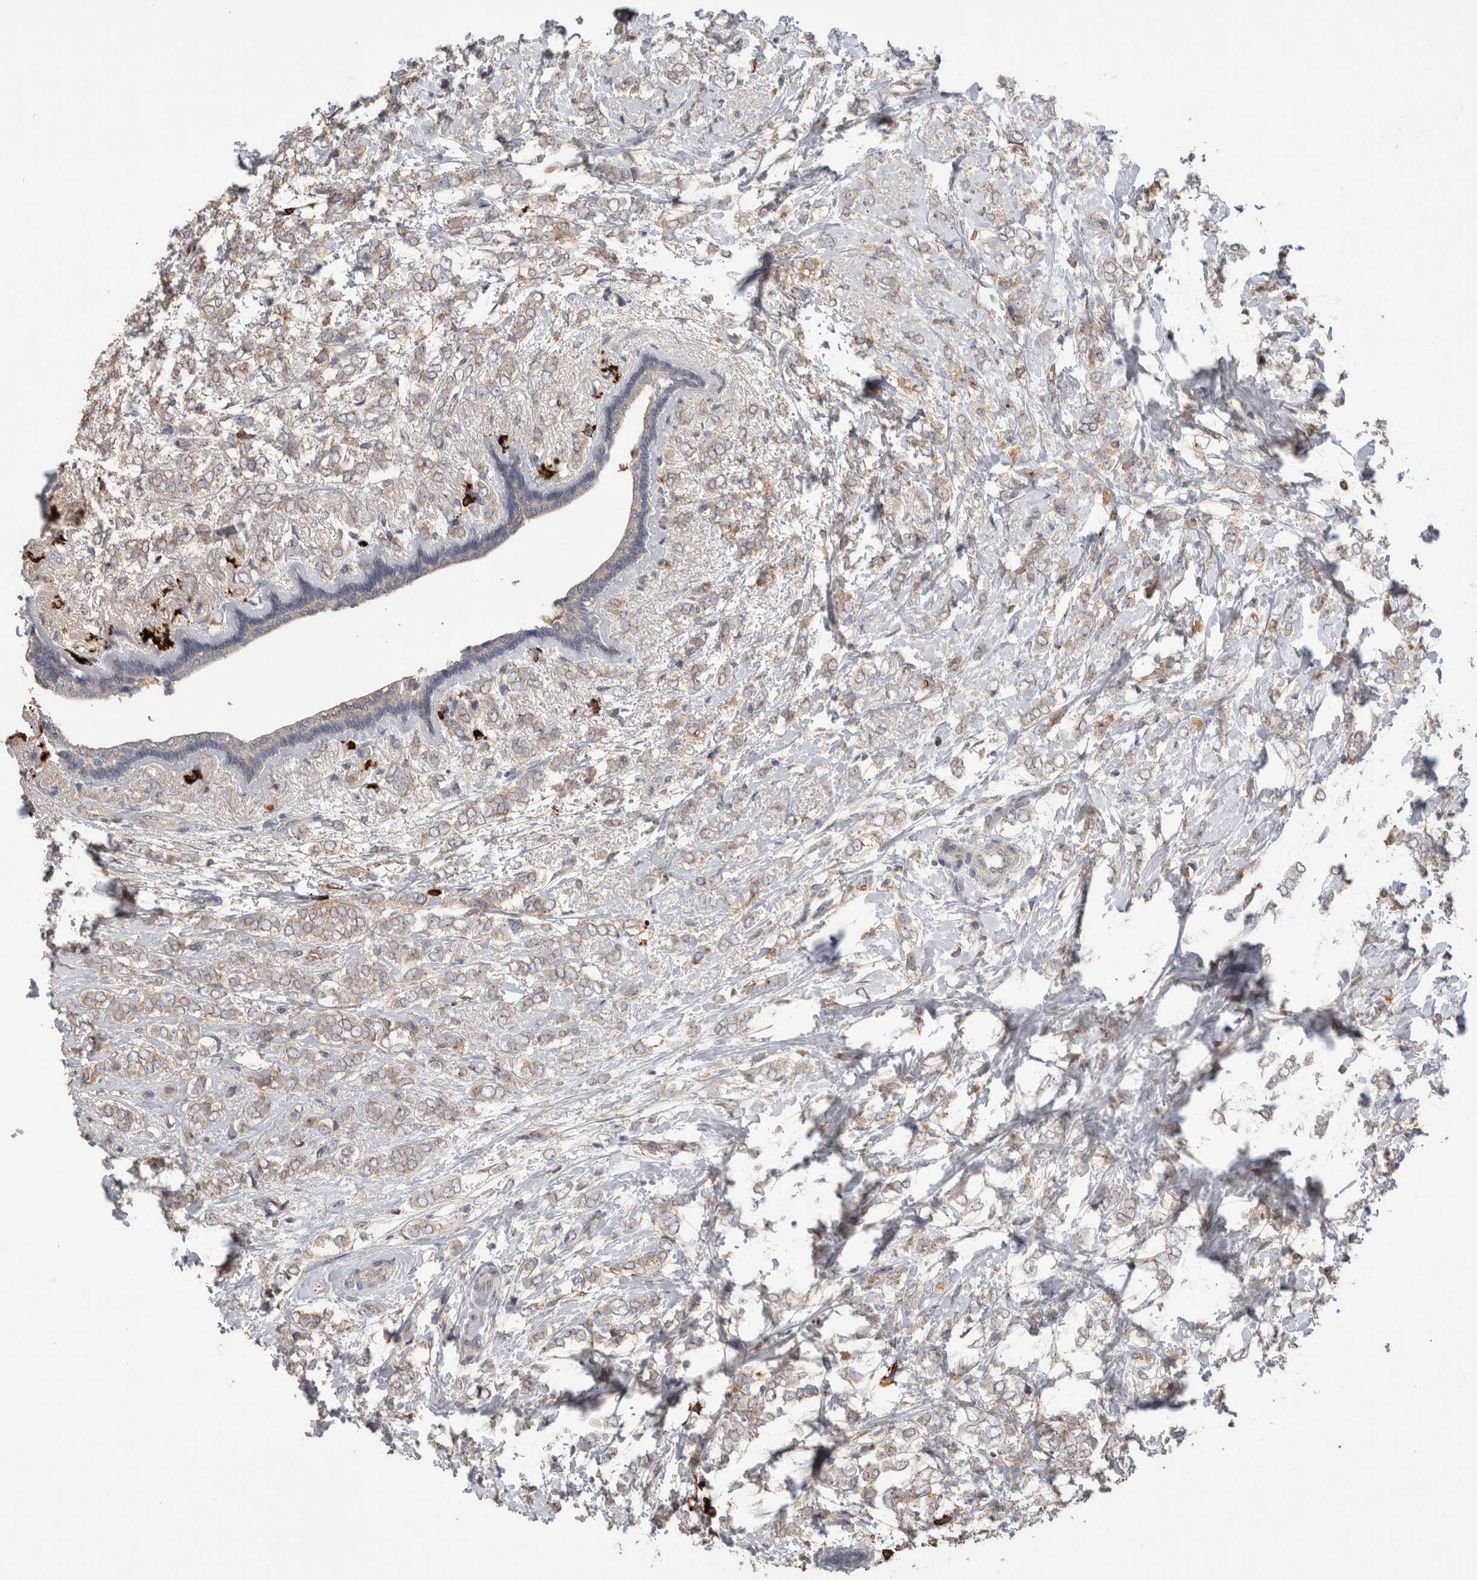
{"staining": {"intensity": "weak", "quantity": "25%-75%", "location": "cytoplasmic/membranous"}, "tissue": "breast cancer", "cell_type": "Tumor cells", "image_type": "cancer", "snomed": [{"axis": "morphology", "description": "Normal tissue, NOS"}, {"axis": "morphology", "description": "Lobular carcinoma"}, {"axis": "topography", "description": "Breast"}], "caption": "Breast lobular carcinoma tissue demonstrates weak cytoplasmic/membranous expression in approximately 25%-75% of tumor cells The protein is stained brown, and the nuclei are stained in blue (DAB IHC with brightfield microscopy, high magnification).", "gene": "PPP3CC", "patient": {"sex": "female", "age": 47}}